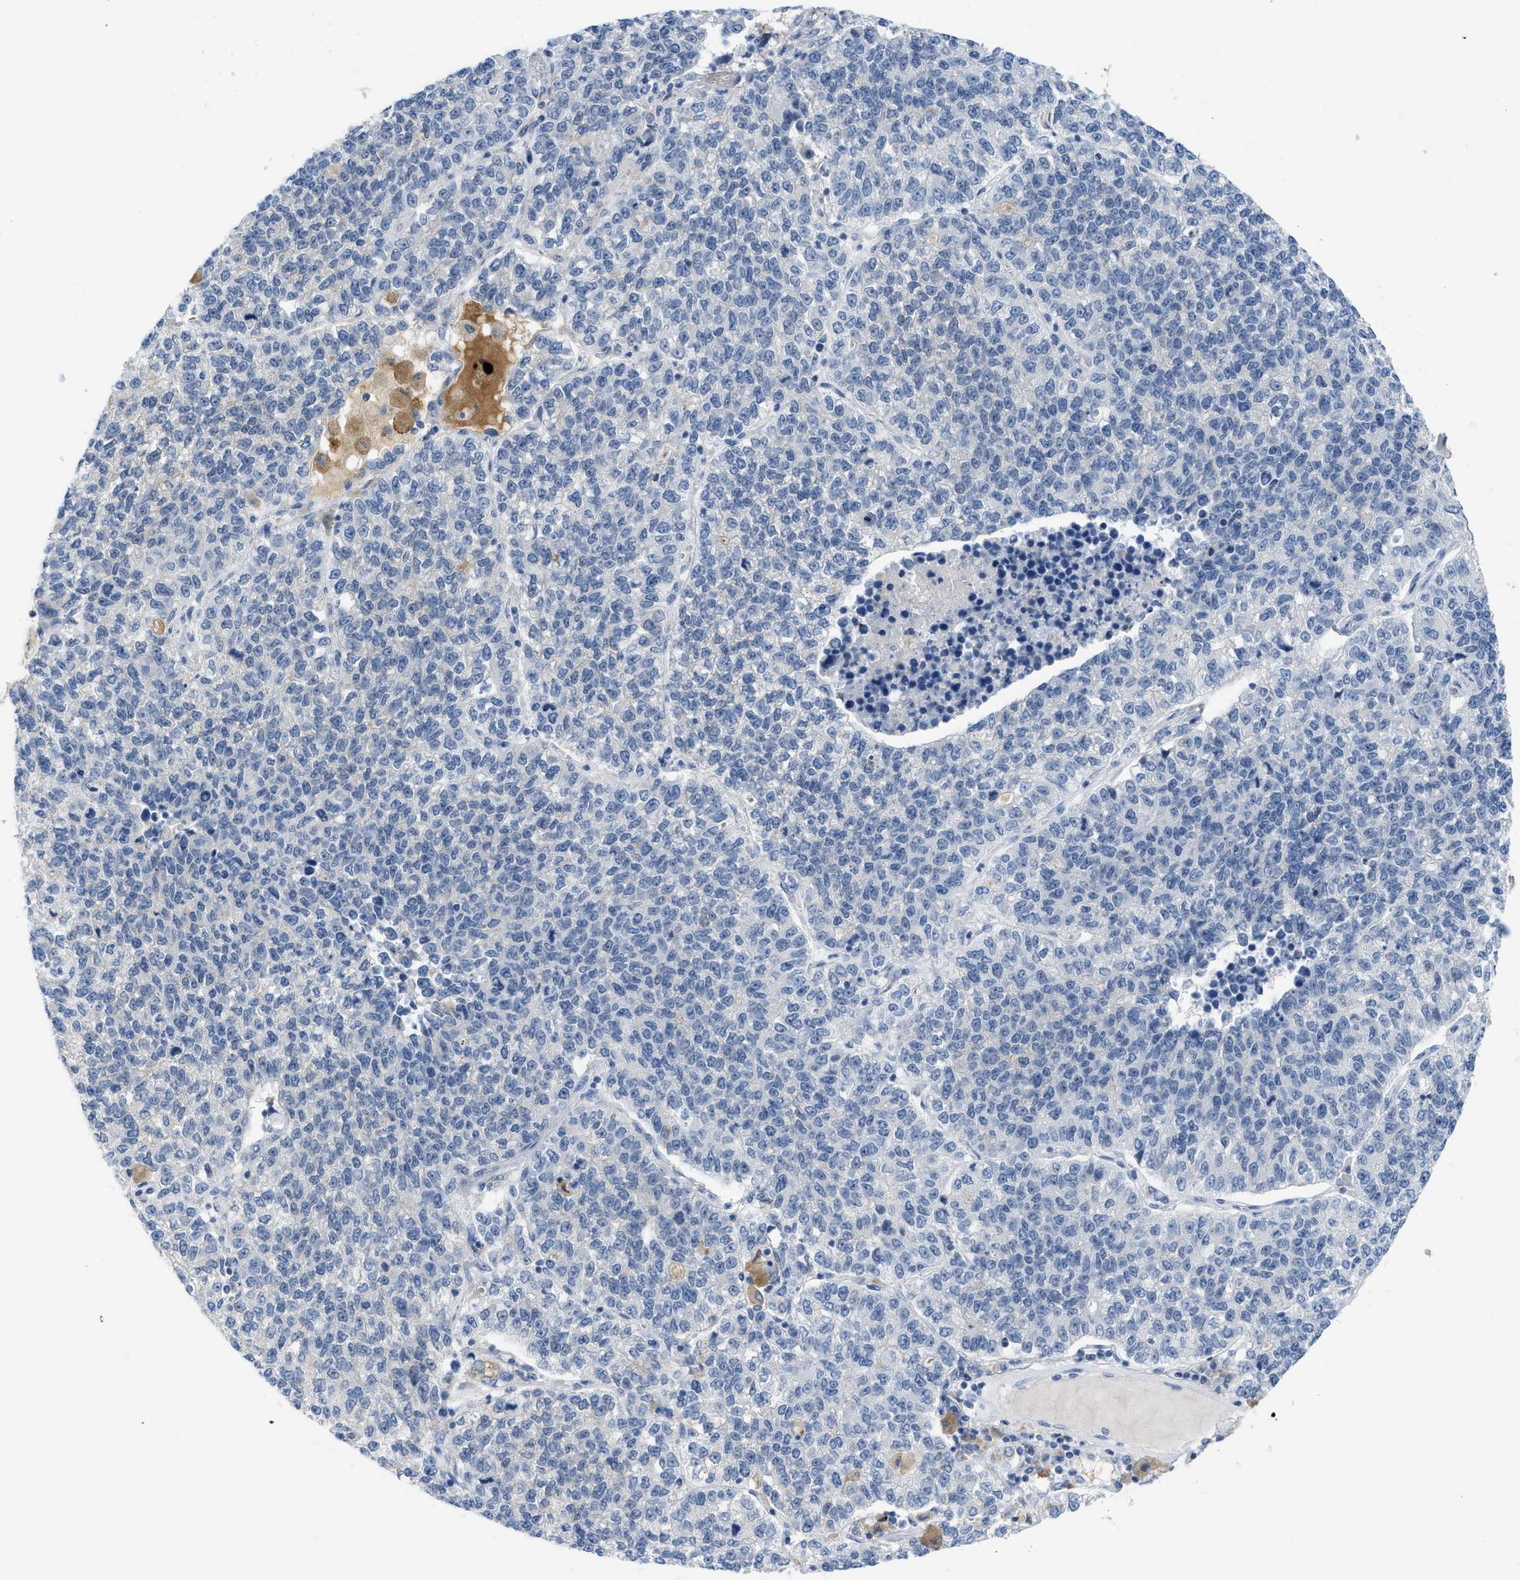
{"staining": {"intensity": "negative", "quantity": "none", "location": "none"}, "tissue": "lung cancer", "cell_type": "Tumor cells", "image_type": "cancer", "snomed": [{"axis": "morphology", "description": "Adenocarcinoma, NOS"}, {"axis": "topography", "description": "Lung"}], "caption": "Immunohistochemistry photomicrograph of human lung cancer (adenocarcinoma) stained for a protein (brown), which shows no positivity in tumor cells.", "gene": "GATD3", "patient": {"sex": "male", "age": 49}}